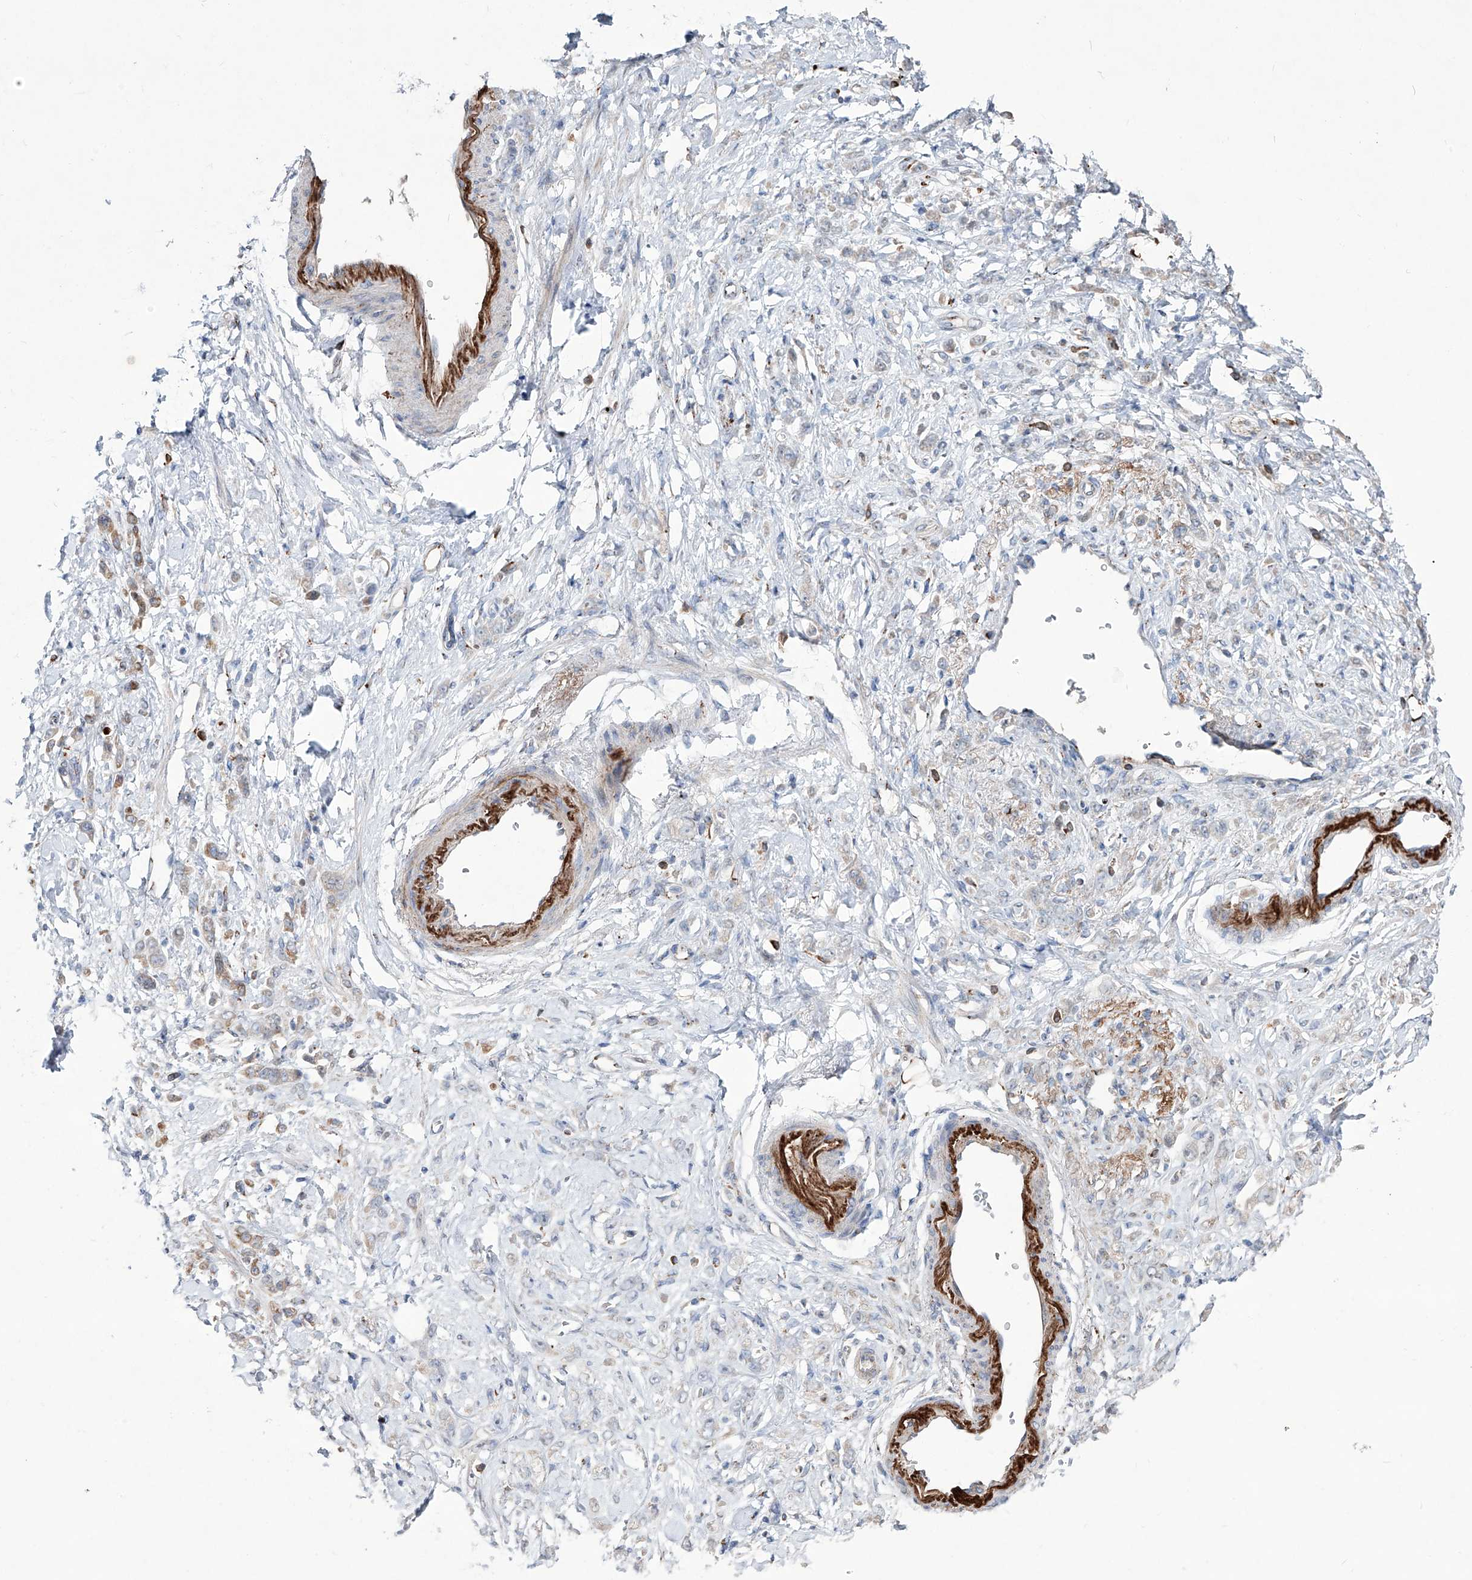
{"staining": {"intensity": "weak", "quantity": "<25%", "location": "cytoplasmic/membranous"}, "tissue": "stomach cancer", "cell_type": "Tumor cells", "image_type": "cancer", "snomed": [{"axis": "morphology", "description": "Normal tissue, NOS"}, {"axis": "morphology", "description": "Adenocarcinoma, NOS"}, {"axis": "topography", "description": "Stomach"}], "caption": "Stomach cancer was stained to show a protein in brown. There is no significant staining in tumor cells. Nuclei are stained in blue.", "gene": "CDH5", "patient": {"sex": "male", "age": 82}}